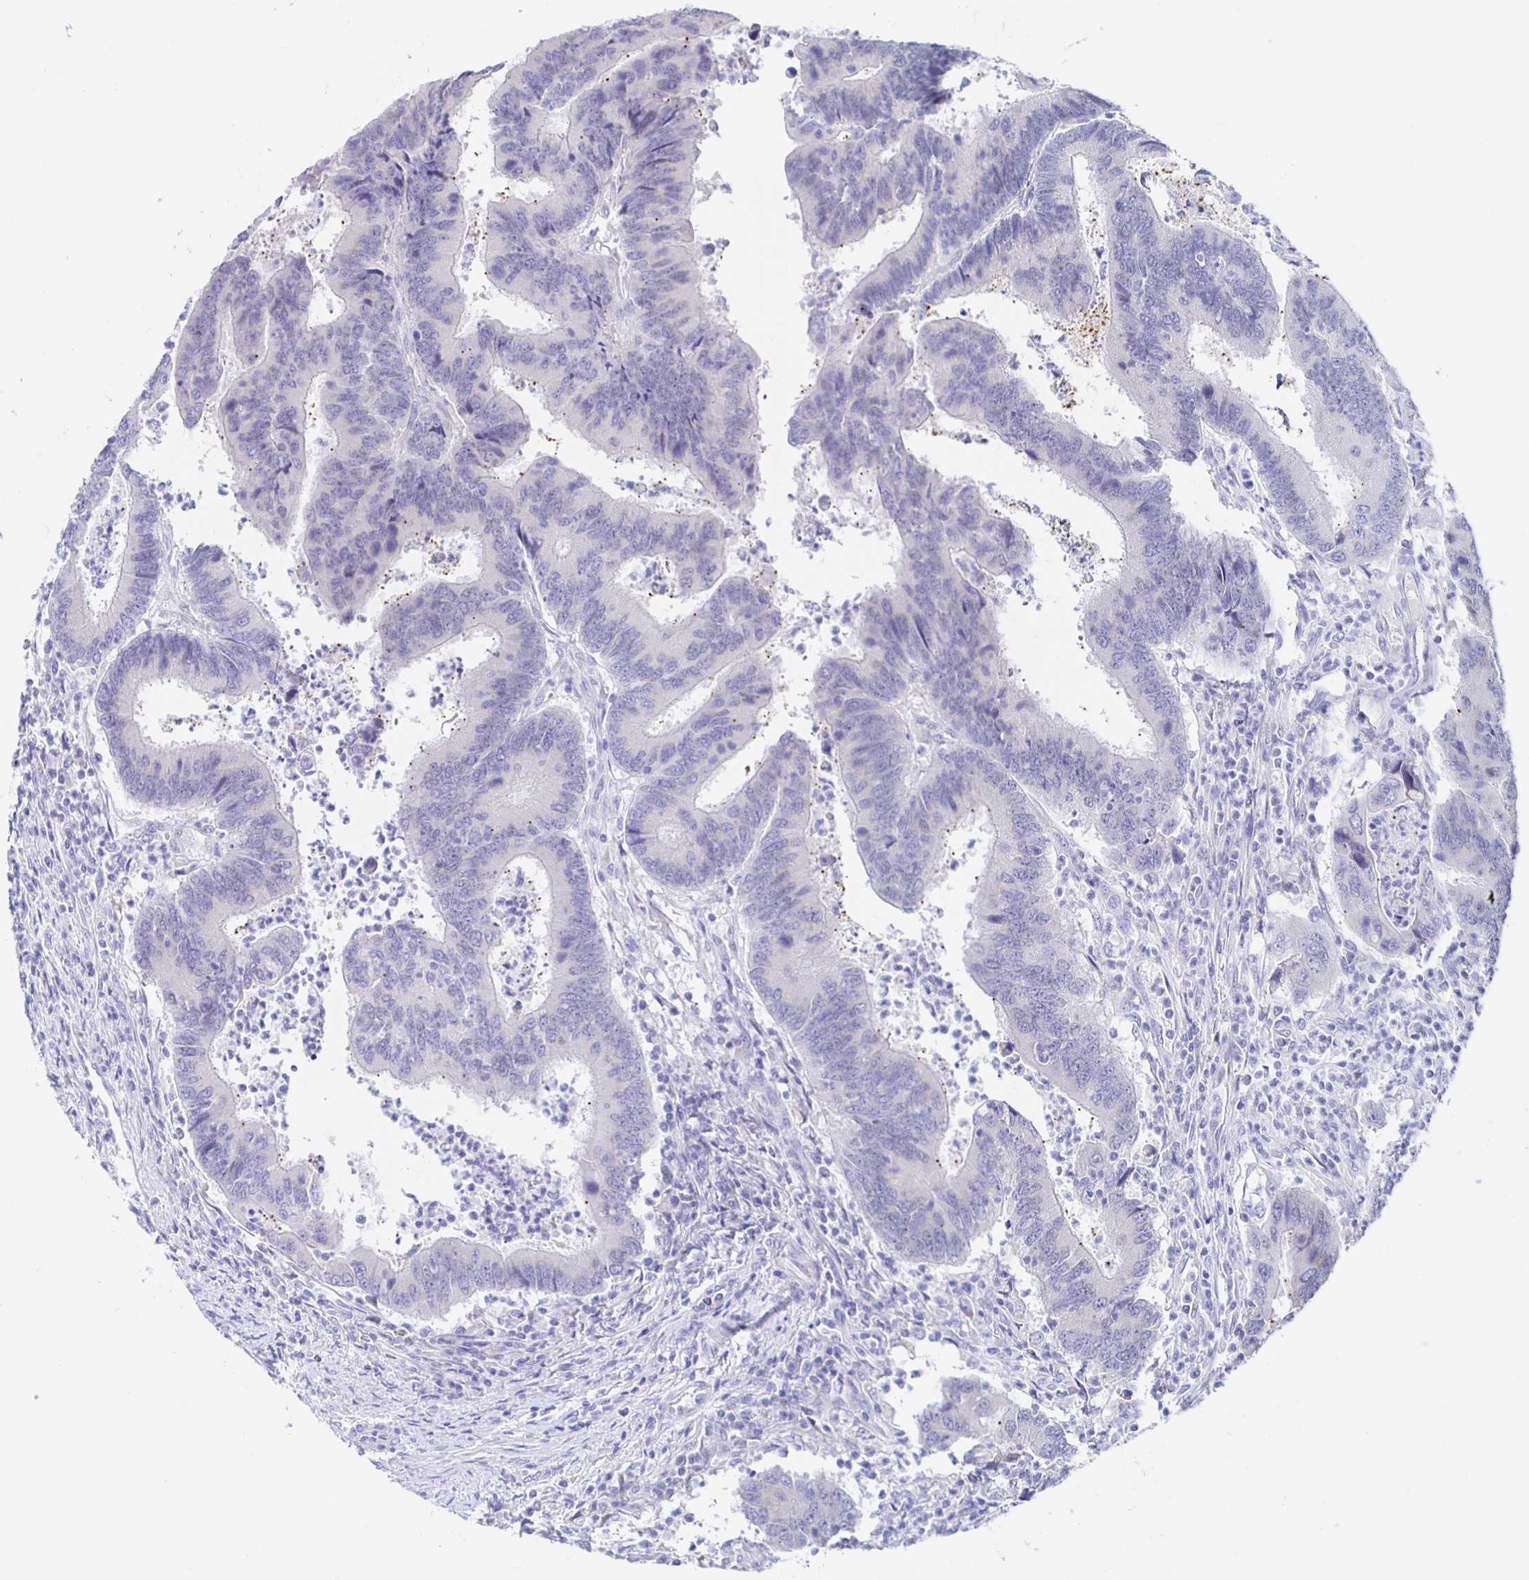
{"staining": {"intensity": "negative", "quantity": "none", "location": "none"}, "tissue": "colorectal cancer", "cell_type": "Tumor cells", "image_type": "cancer", "snomed": [{"axis": "morphology", "description": "Adenocarcinoma, NOS"}, {"axis": "topography", "description": "Colon"}], "caption": "Photomicrograph shows no significant protein staining in tumor cells of adenocarcinoma (colorectal).", "gene": "SIAH3", "patient": {"sex": "female", "age": 67}}